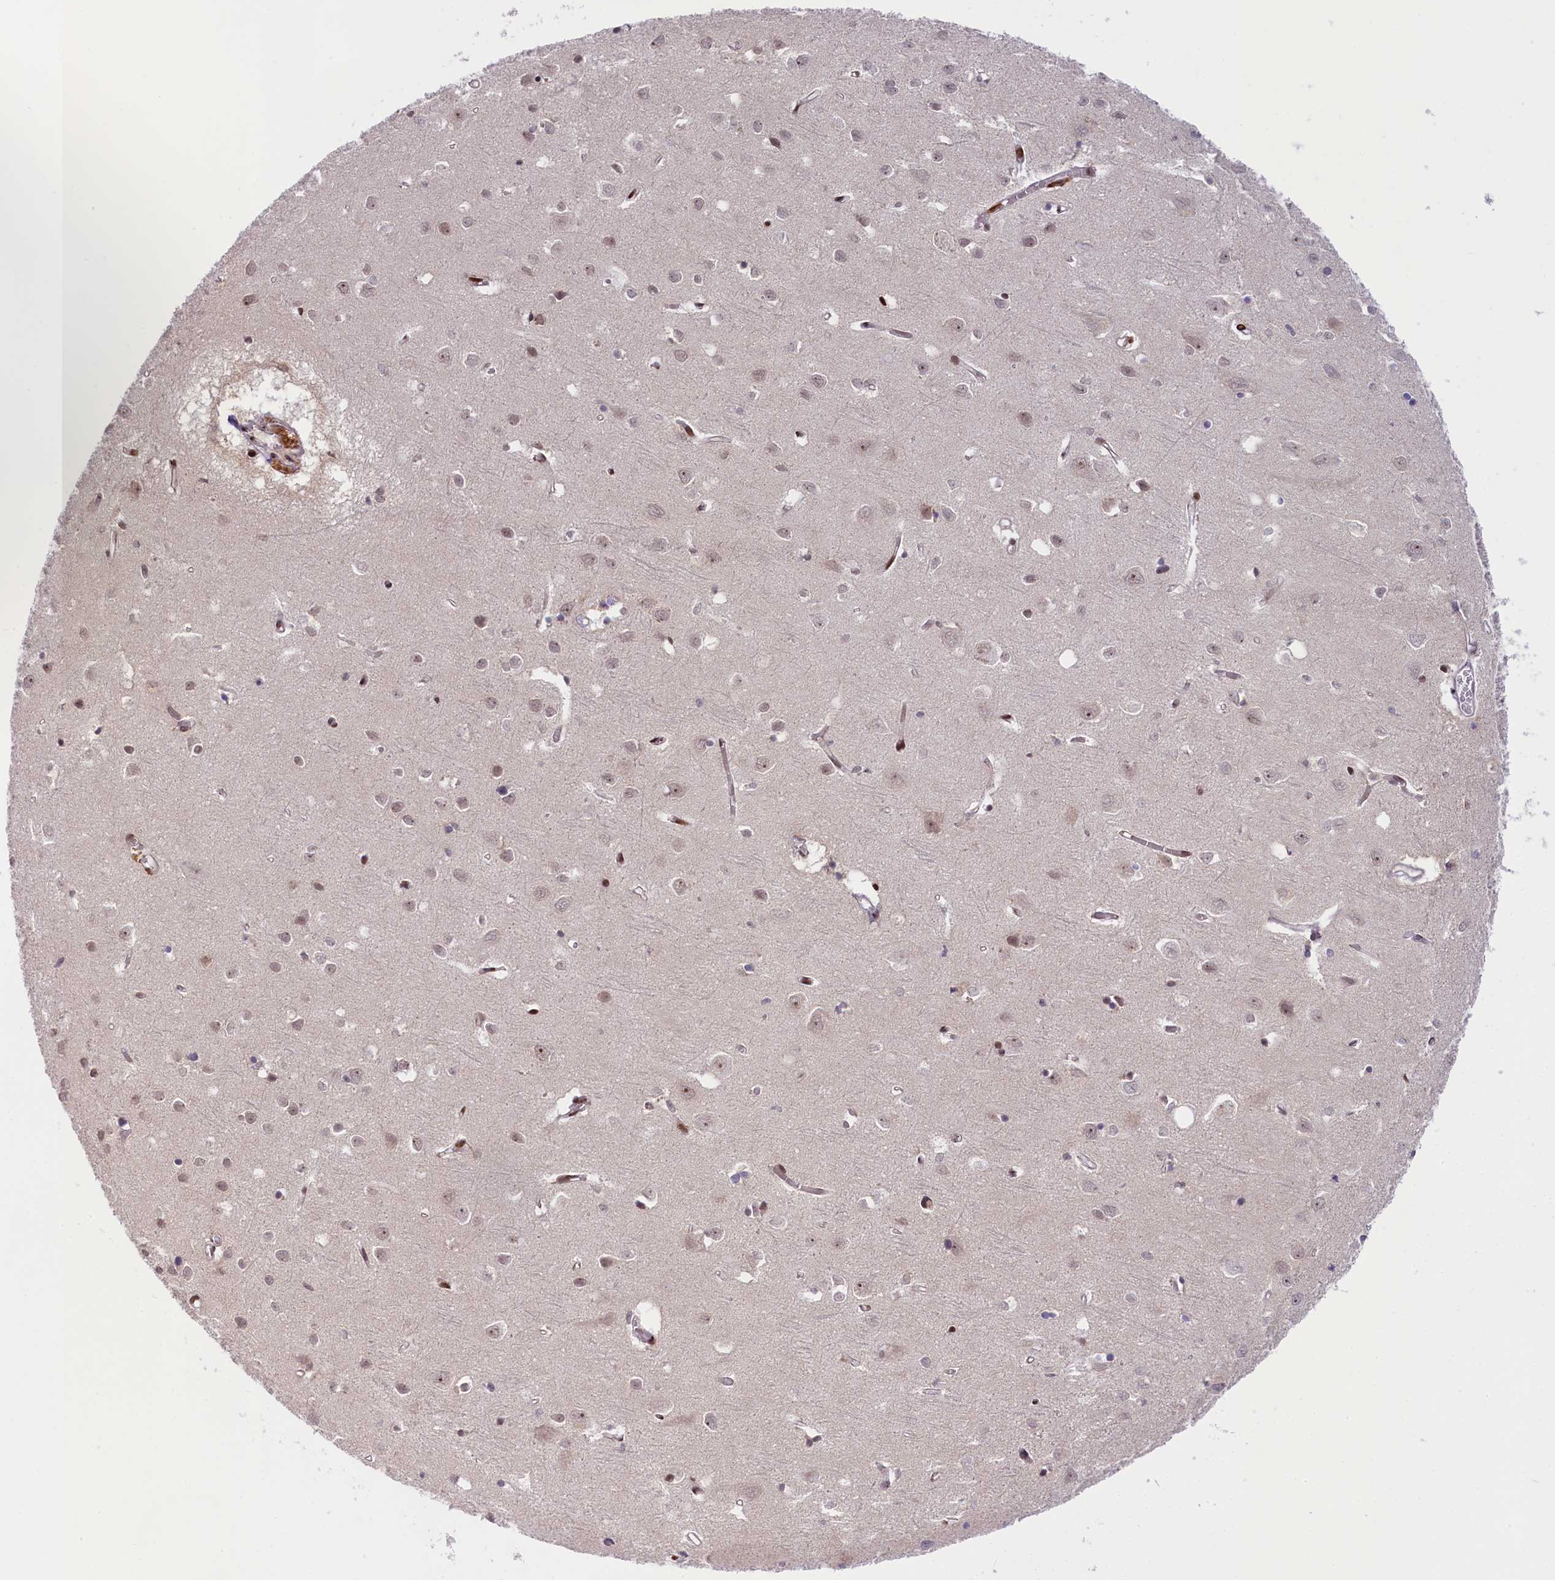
{"staining": {"intensity": "negative", "quantity": "none", "location": "none"}, "tissue": "cerebral cortex", "cell_type": "Endothelial cells", "image_type": "normal", "snomed": [{"axis": "morphology", "description": "Normal tissue, NOS"}, {"axis": "topography", "description": "Cerebral cortex"}], "caption": "A histopathology image of human cerebral cortex is negative for staining in endothelial cells. (Stains: DAB immunohistochemistry (IHC) with hematoxylin counter stain, Microscopy: brightfield microscopy at high magnification).", "gene": "CRAMP1", "patient": {"sex": "female", "age": 64}}